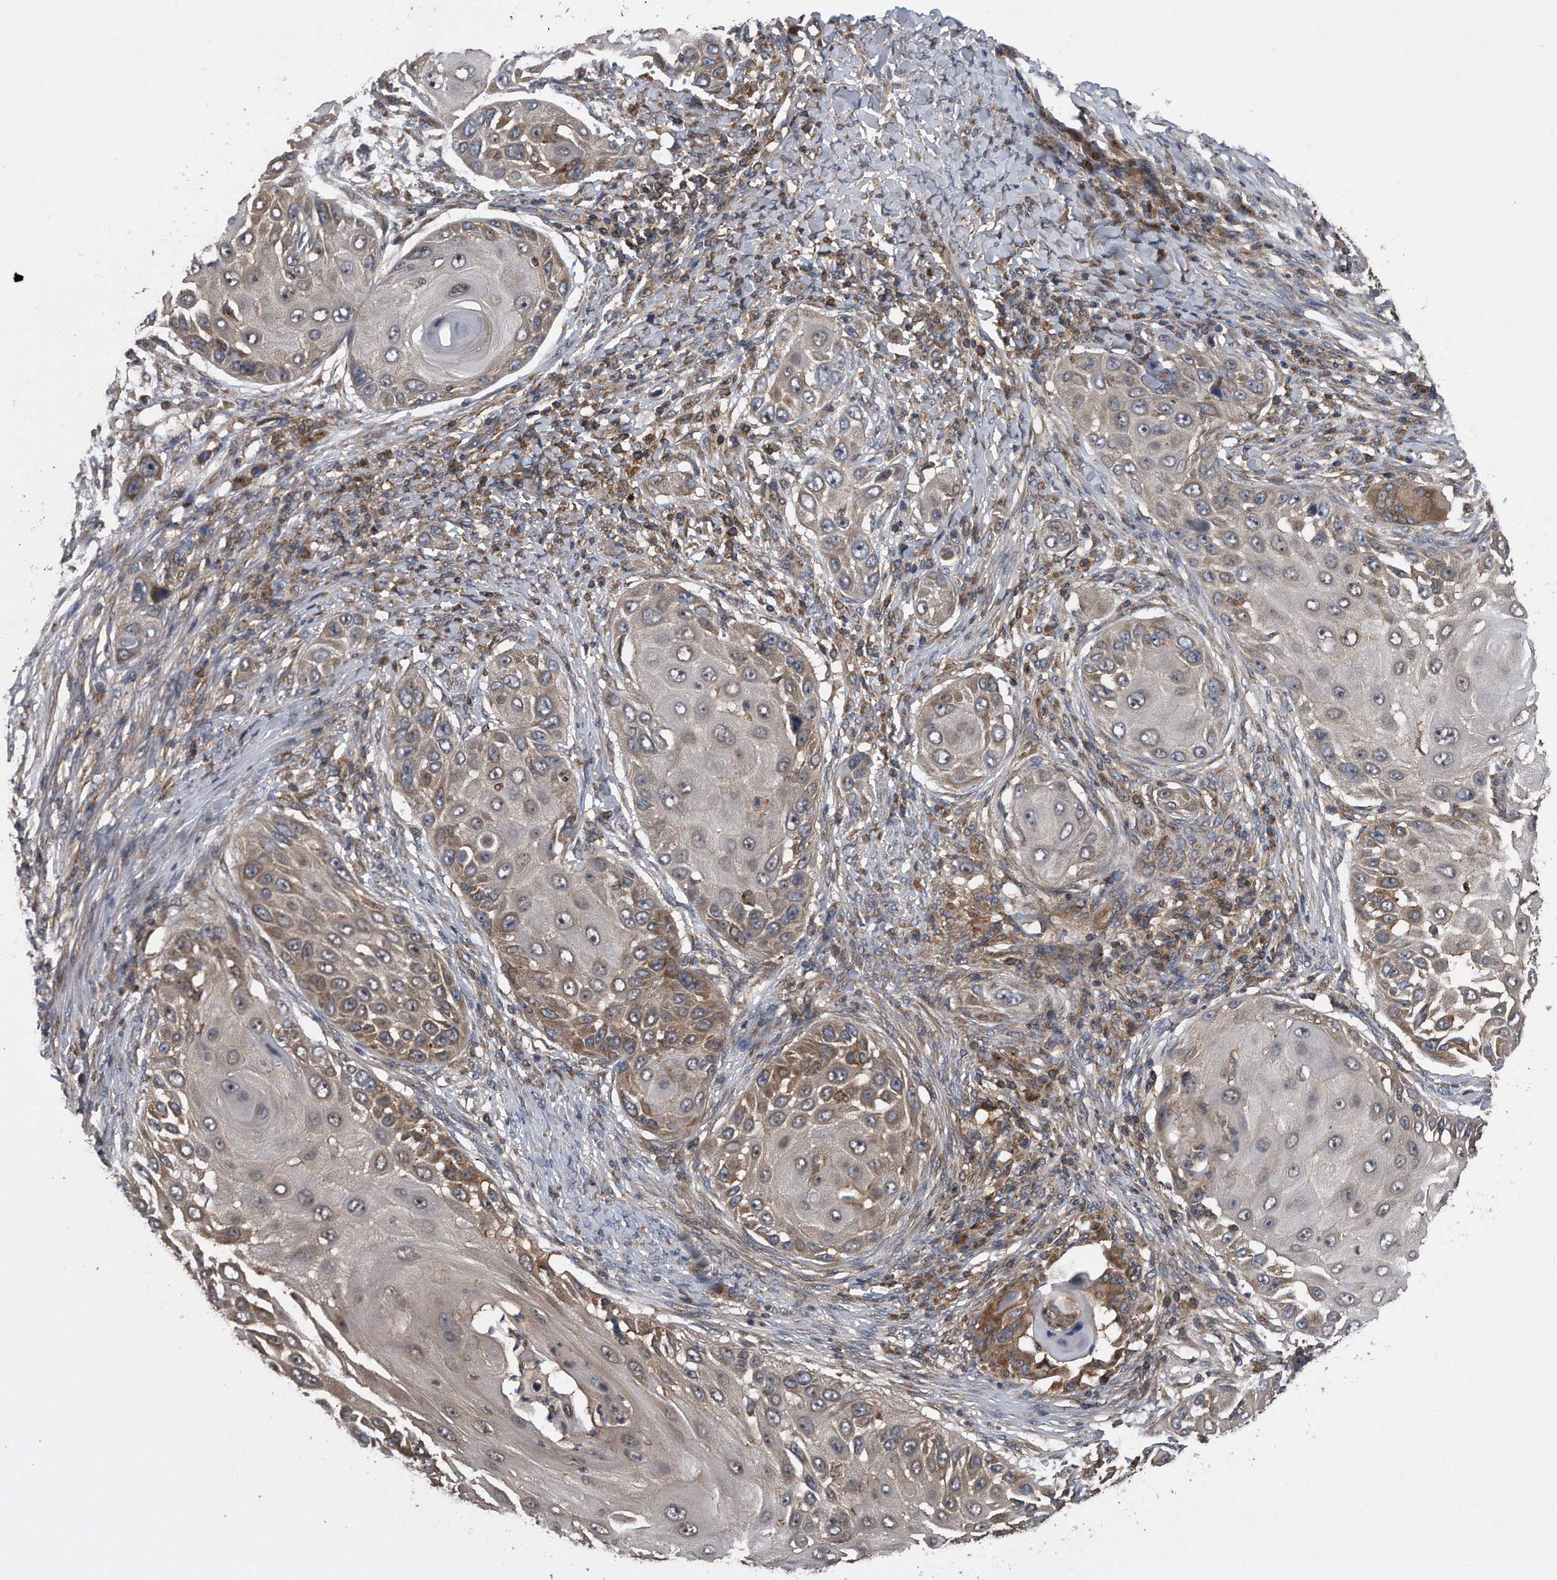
{"staining": {"intensity": "moderate", "quantity": "25%-75%", "location": "cytoplasmic/membranous"}, "tissue": "skin cancer", "cell_type": "Tumor cells", "image_type": "cancer", "snomed": [{"axis": "morphology", "description": "Squamous cell carcinoma, NOS"}, {"axis": "topography", "description": "Skin"}], "caption": "The micrograph displays immunohistochemical staining of skin cancer (squamous cell carcinoma). There is moderate cytoplasmic/membranous staining is appreciated in approximately 25%-75% of tumor cells.", "gene": "ALPK2", "patient": {"sex": "female", "age": 44}}